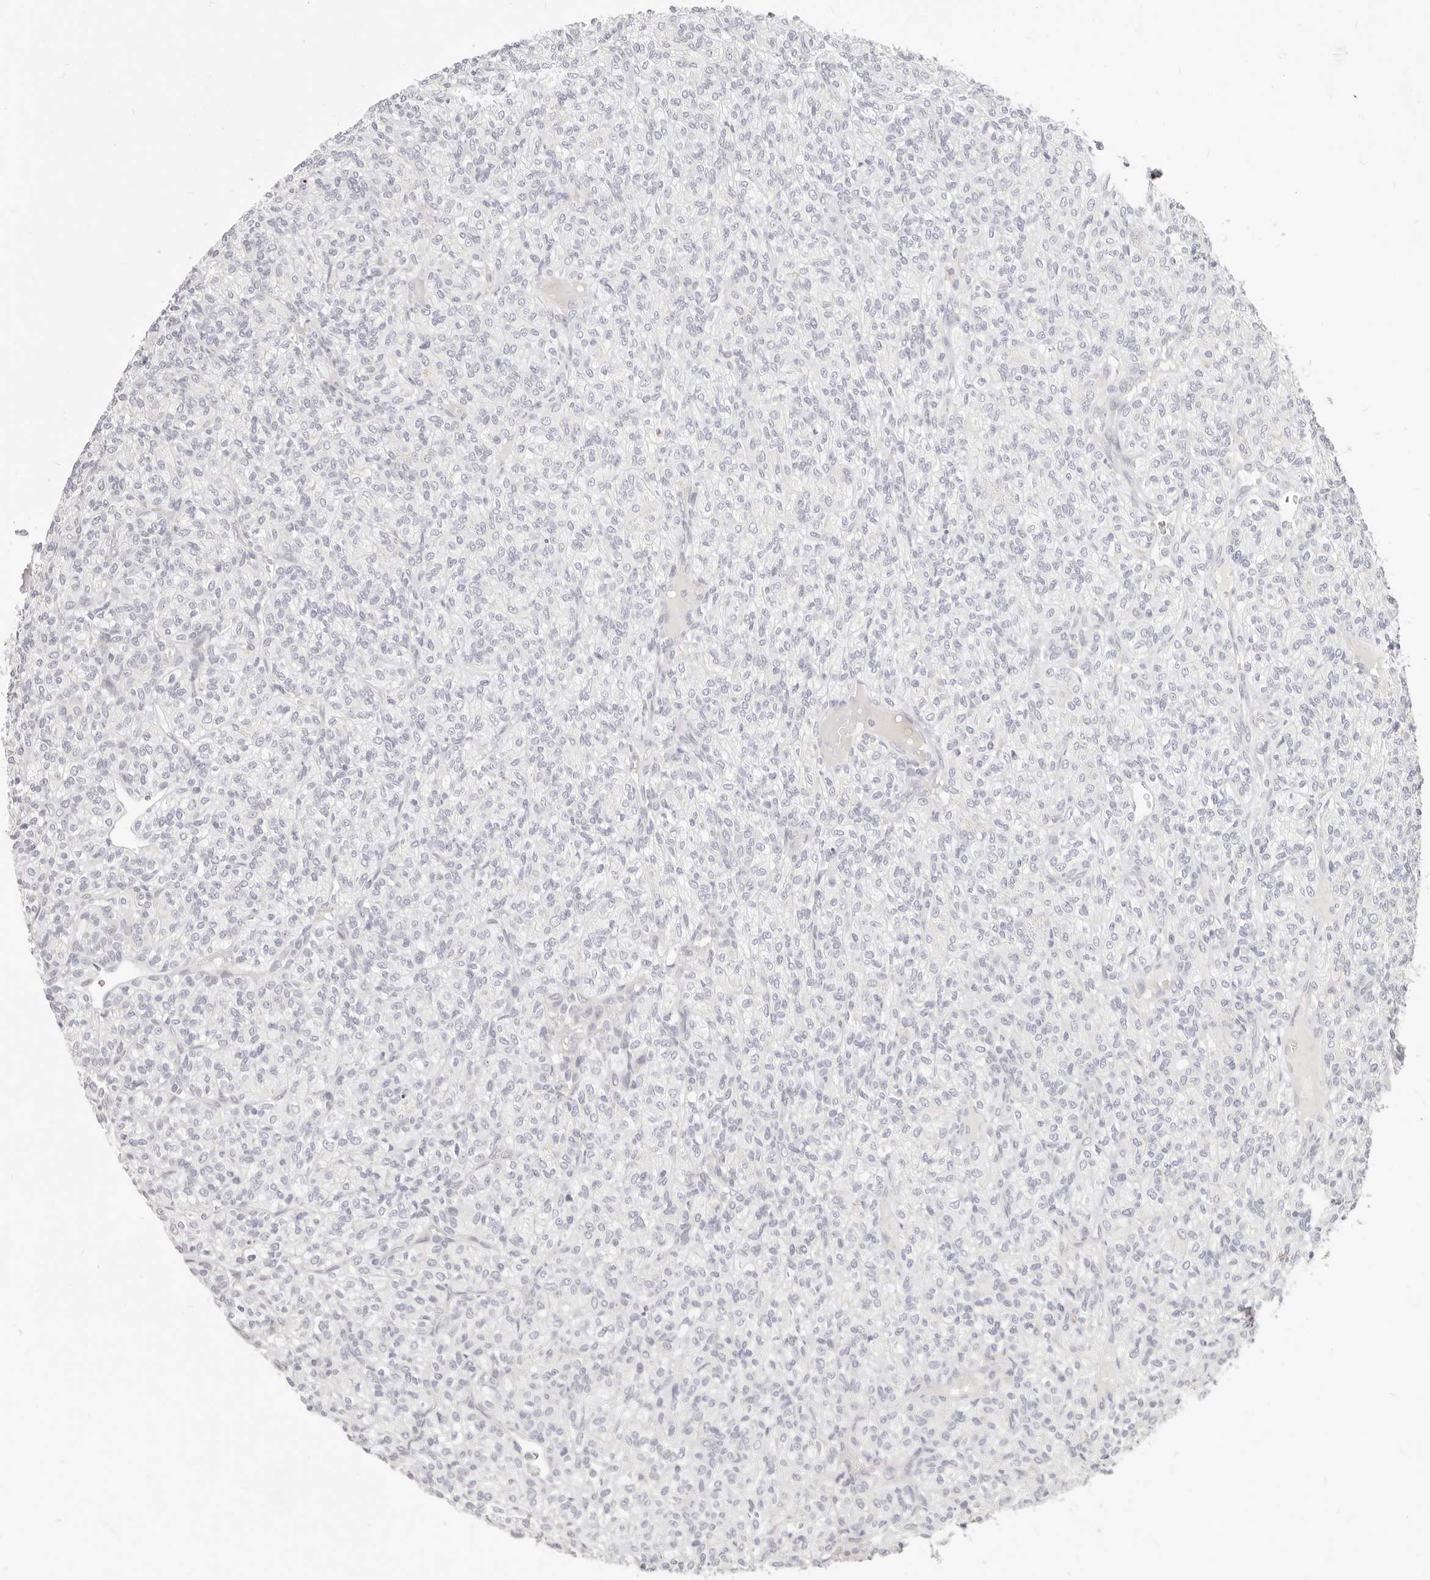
{"staining": {"intensity": "negative", "quantity": "none", "location": "none"}, "tissue": "renal cancer", "cell_type": "Tumor cells", "image_type": "cancer", "snomed": [{"axis": "morphology", "description": "Adenocarcinoma, NOS"}, {"axis": "topography", "description": "Kidney"}], "caption": "Immunohistochemistry (IHC) image of renal cancer (adenocarcinoma) stained for a protein (brown), which reveals no staining in tumor cells.", "gene": "ASCL1", "patient": {"sex": "male", "age": 77}}